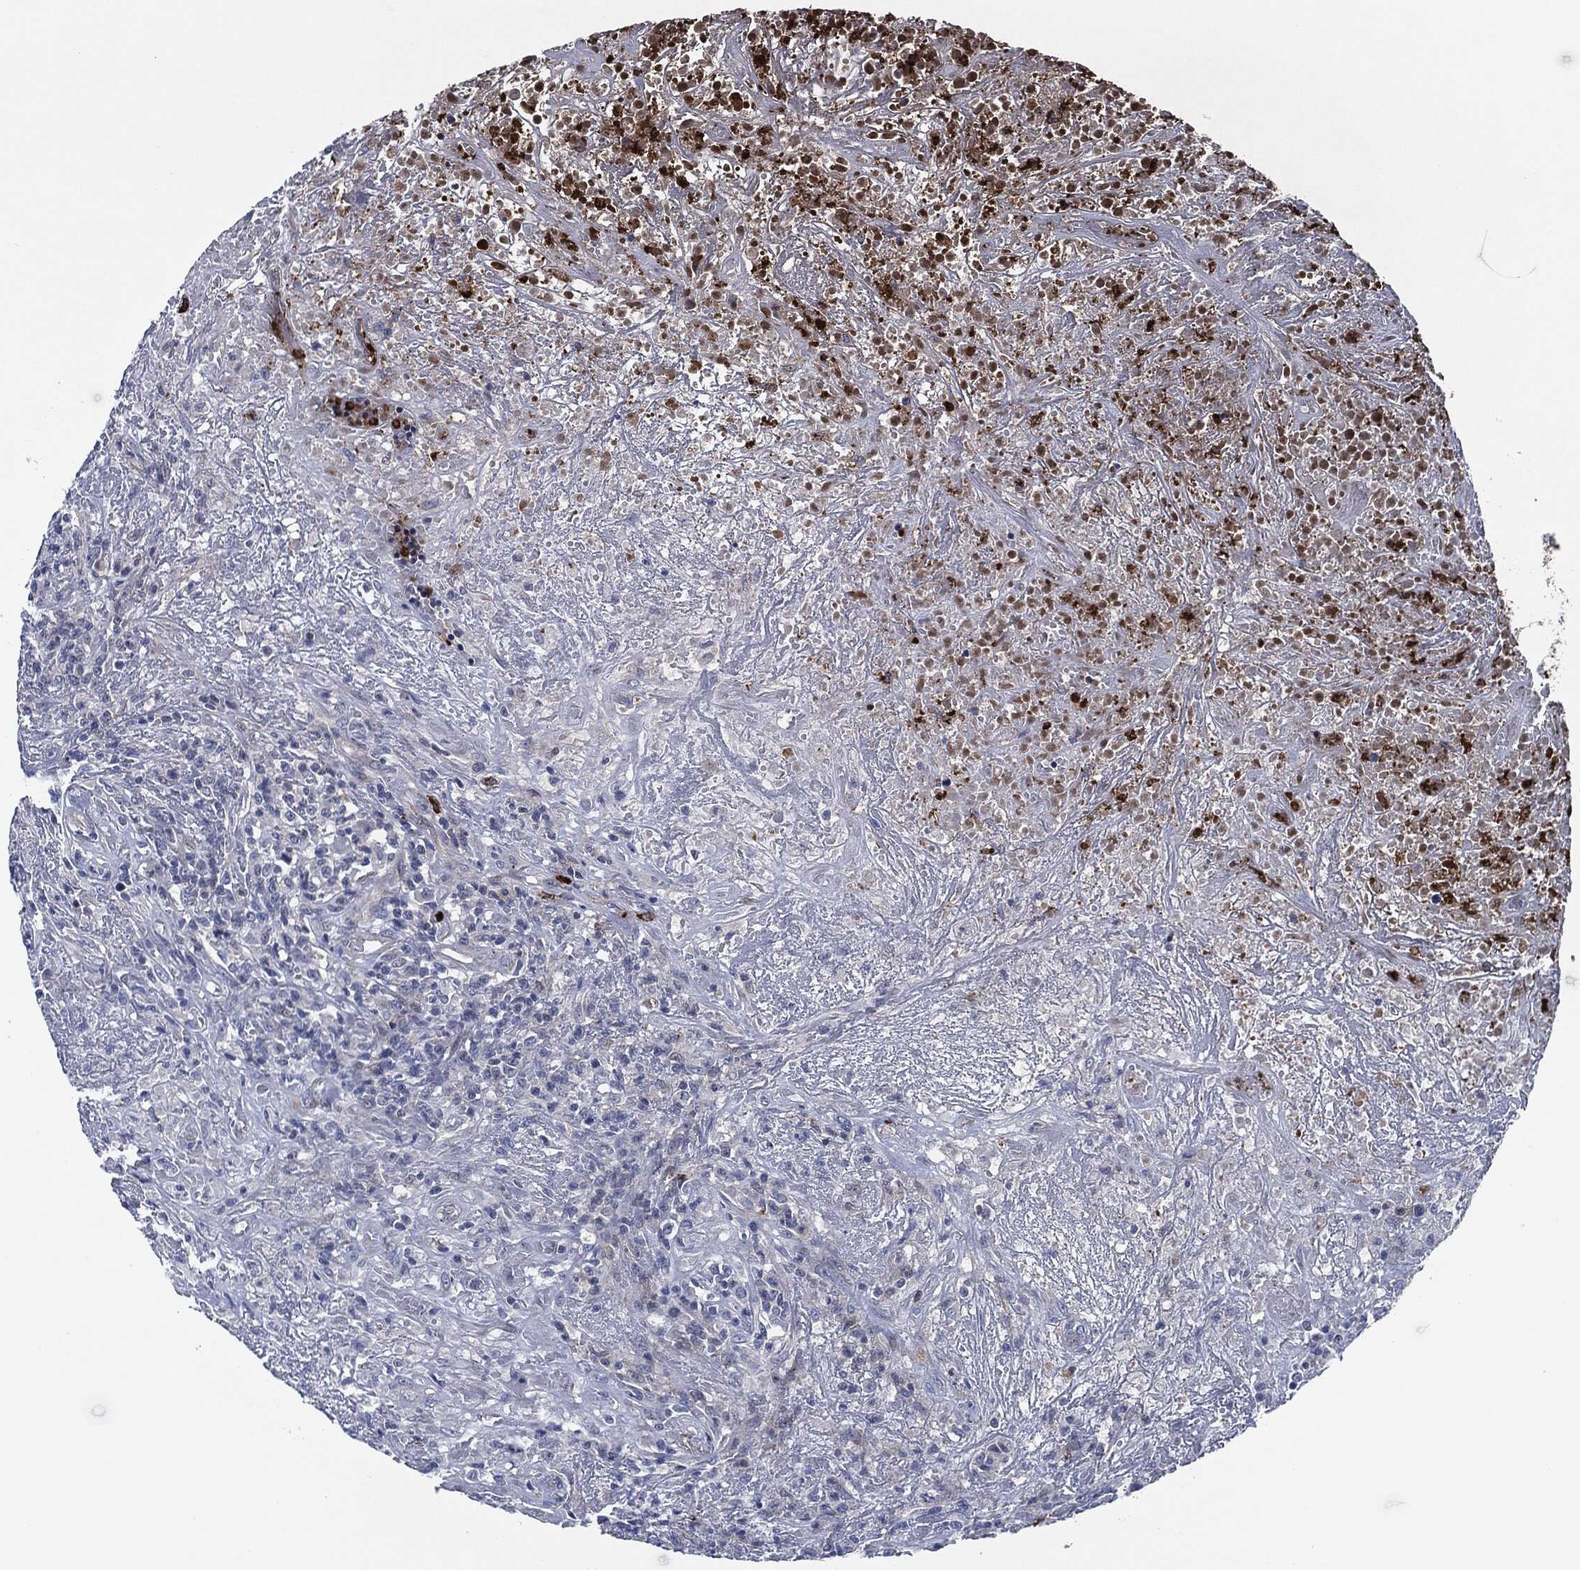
{"staining": {"intensity": "negative", "quantity": "none", "location": "none"}, "tissue": "lymphoma", "cell_type": "Tumor cells", "image_type": "cancer", "snomed": [{"axis": "morphology", "description": "Malignant lymphoma, non-Hodgkin's type, High grade"}, {"axis": "topography", "description": "Lung"}], "caption": "Human lymphoma stained for a protein using immunohistochemistry (IHC) exhibits no positivity in tumor cells.", "gene": "MPO", "patient": {"sex": "male", "age": 79}}